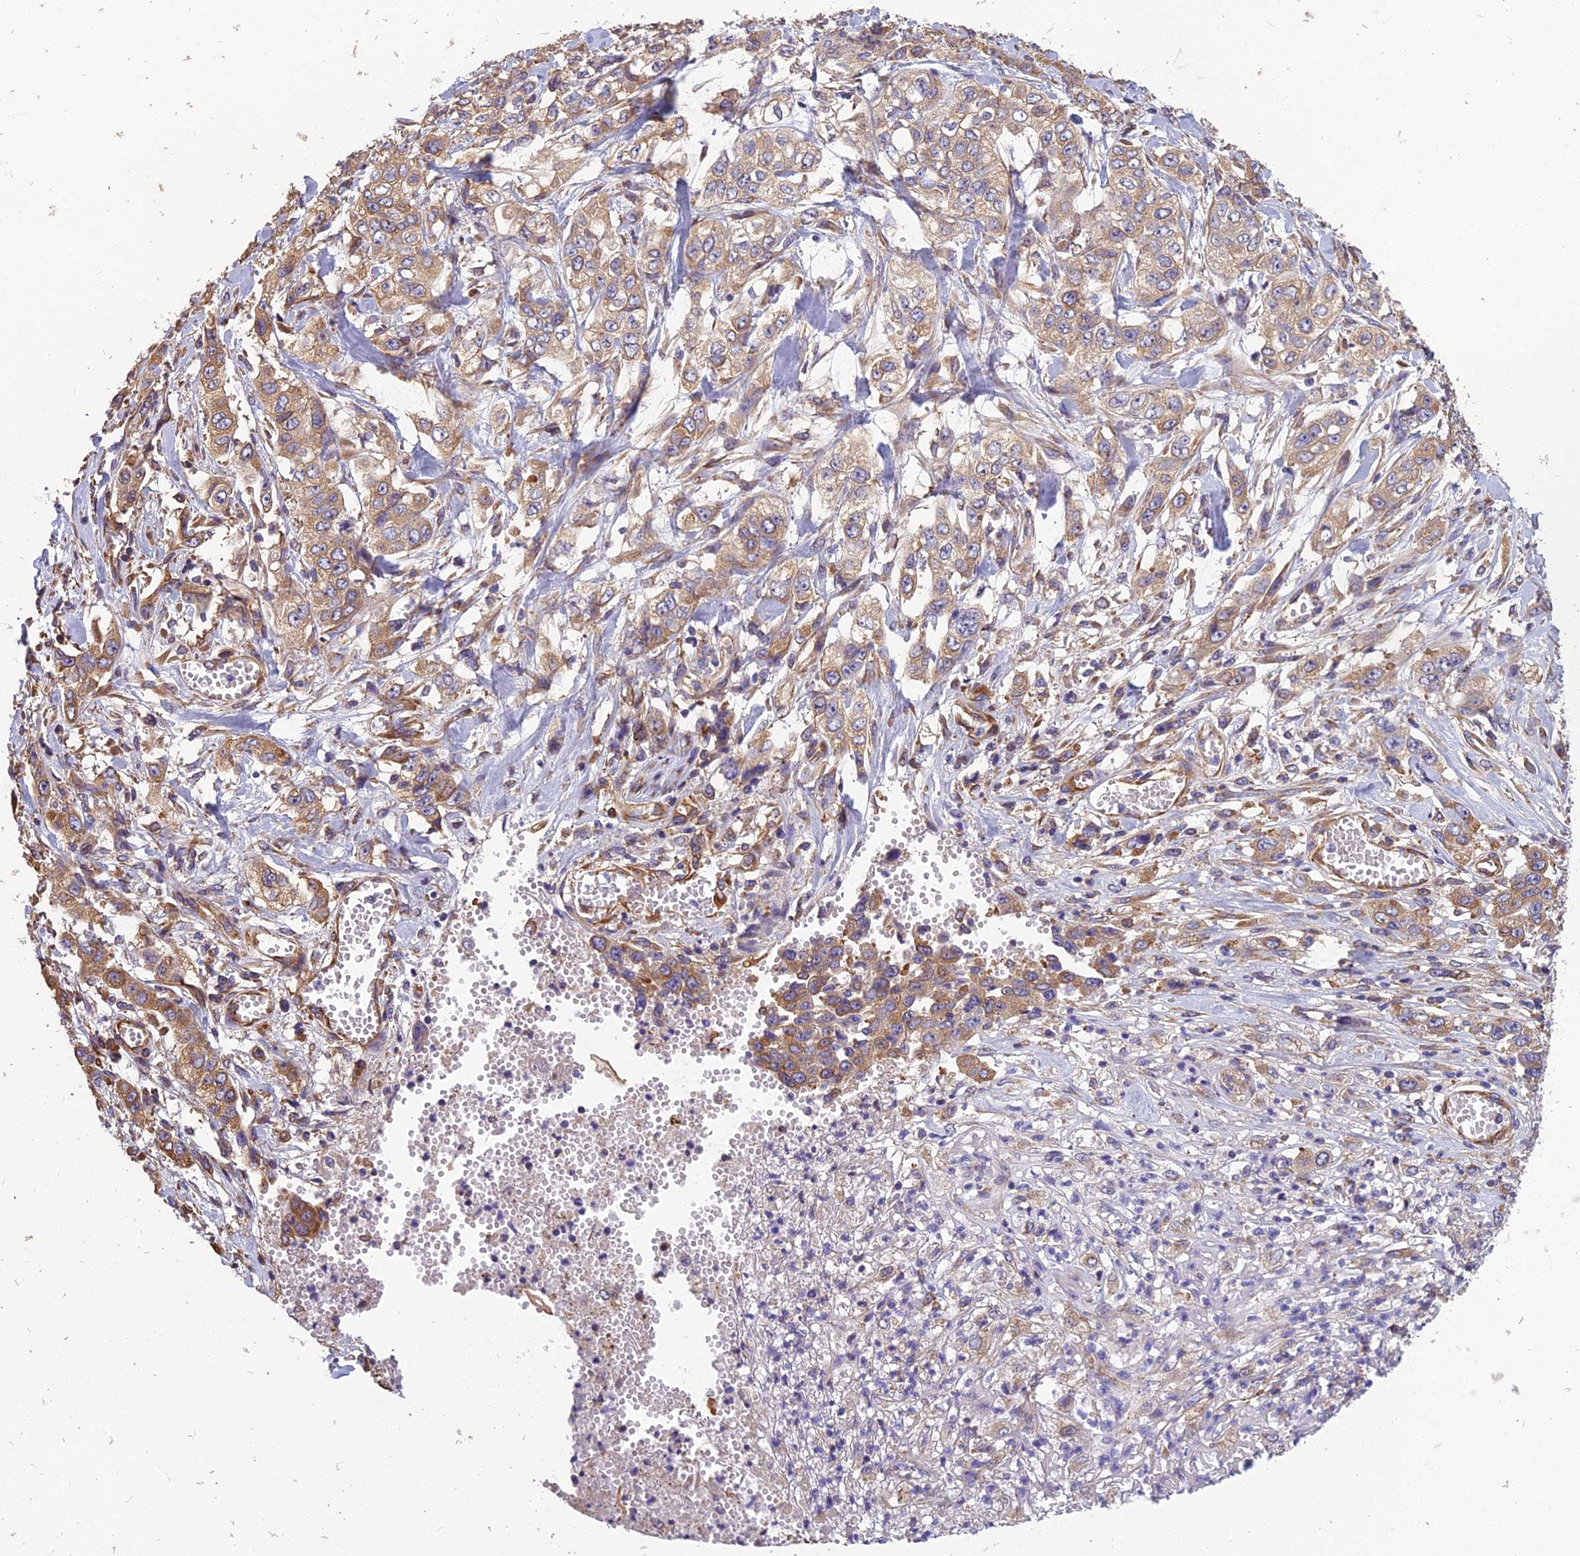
{"staining": {"intensity": "moderate", "quantity": "25%-75%", "location": "cytoplasmic/membranous"}, "tissue": "stomach cancer", "cell_type": "Tumor cells", "image_type": "cancer", "snomed": [{"axis": "morphology", "description": "Adenocarcinoma, NOS"}, {"axis": "topography", "description": "Stomach, upper"}], "caption": "The immunohistochemical stain shows moderate cytoplasmic/membranous positivity in tumor cells of stomach adenocarcinoma tissue.", "gene": "SPDL1", "patient": {"sex": "male", "age": 62}}